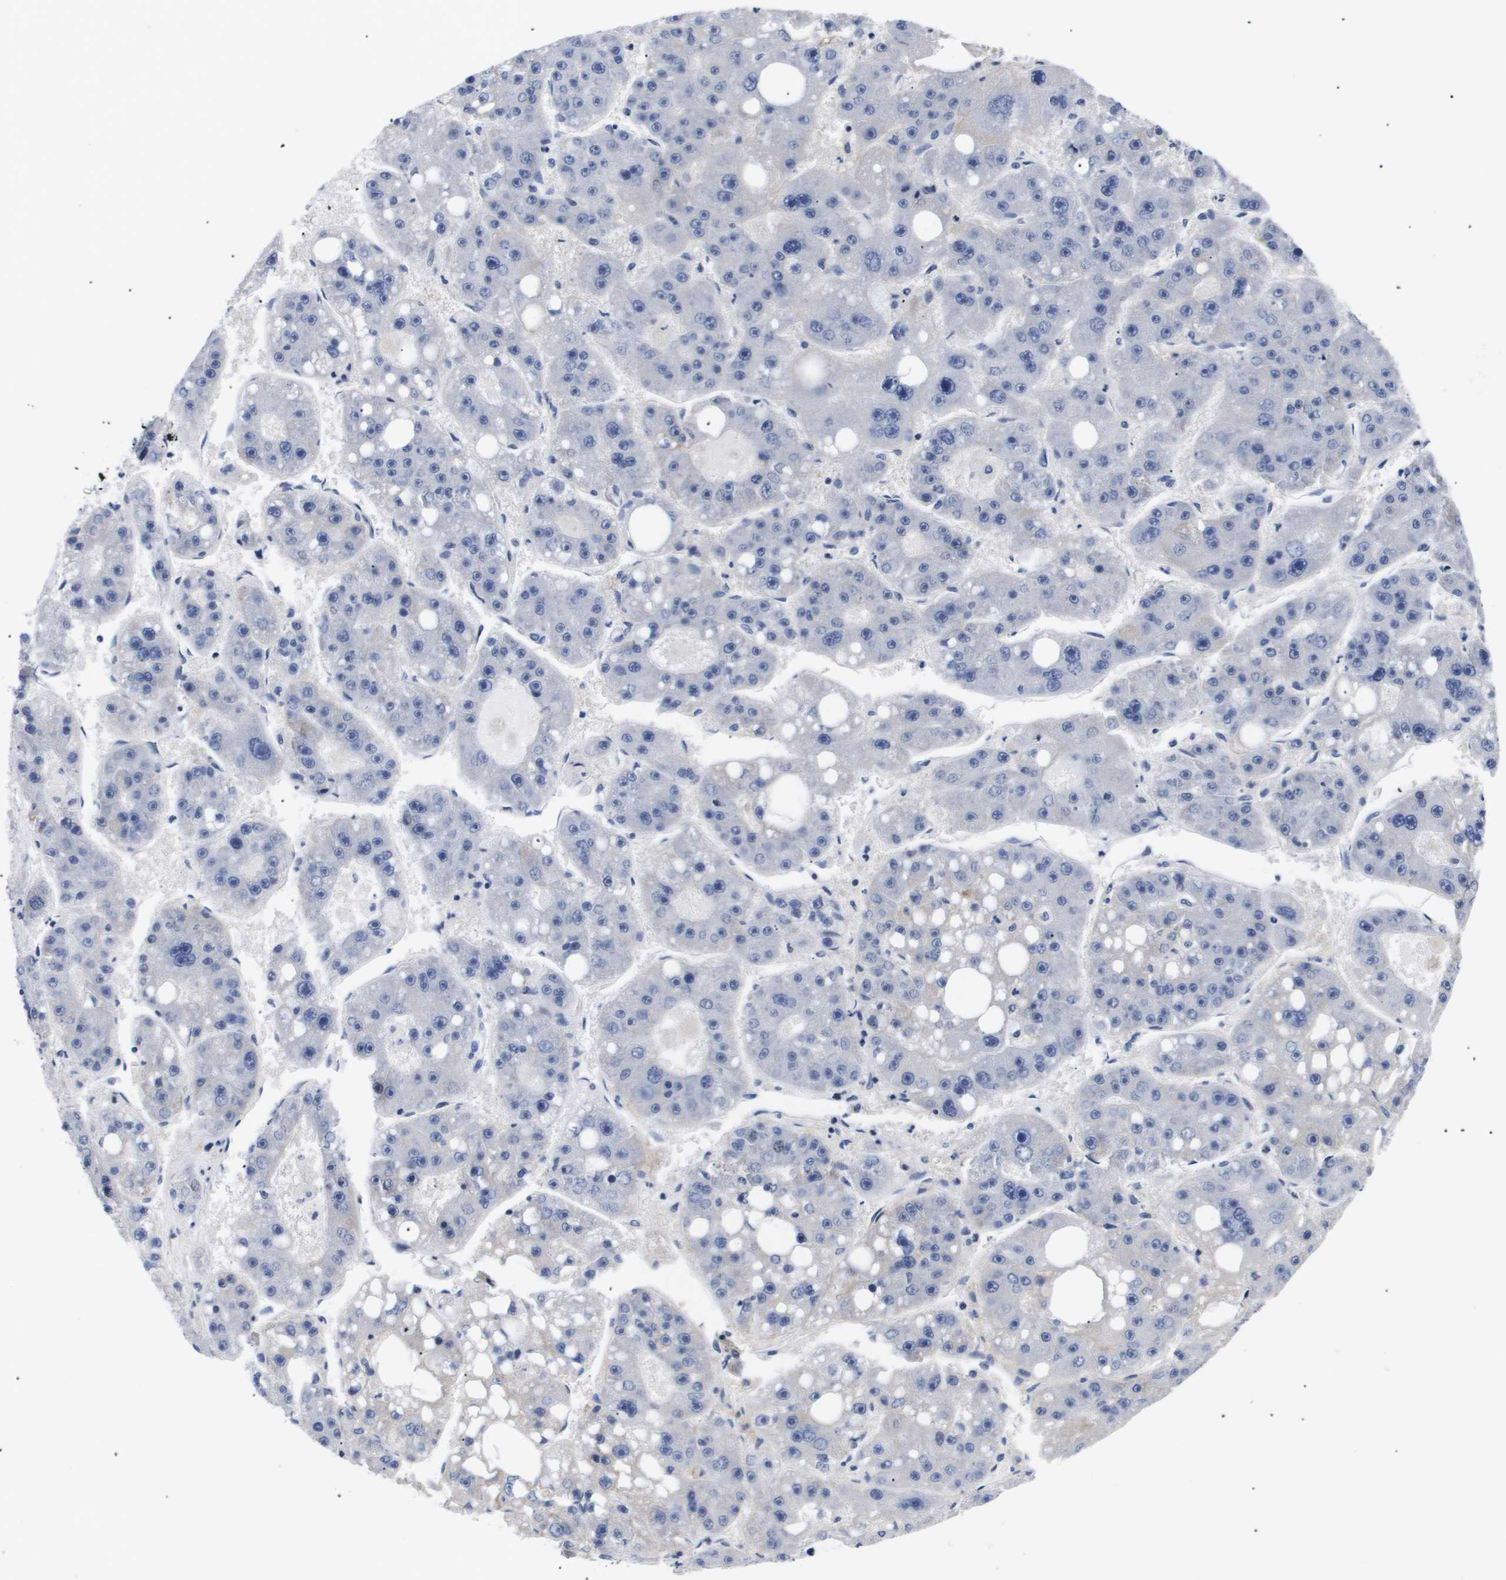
{"staining": {"intensity": "negative", "quantity": "none", "location": "none"}, "tissue": "liver cancer", "cell_type": "Tumor cells", "image_type": "cancer", "snomed": [{"axis": "morphology", "description": "Carcinoma, Hepatocellular, NOS"}, {"axis": "topography", "description": "Liver"}], "caption": "DAB immunohistochemical staining of hepatocellular carcinoma (liver) reveals no significant staining in tumor cells.", "gene": "SHD", "patient": {"sex": "female", "age": 61}}